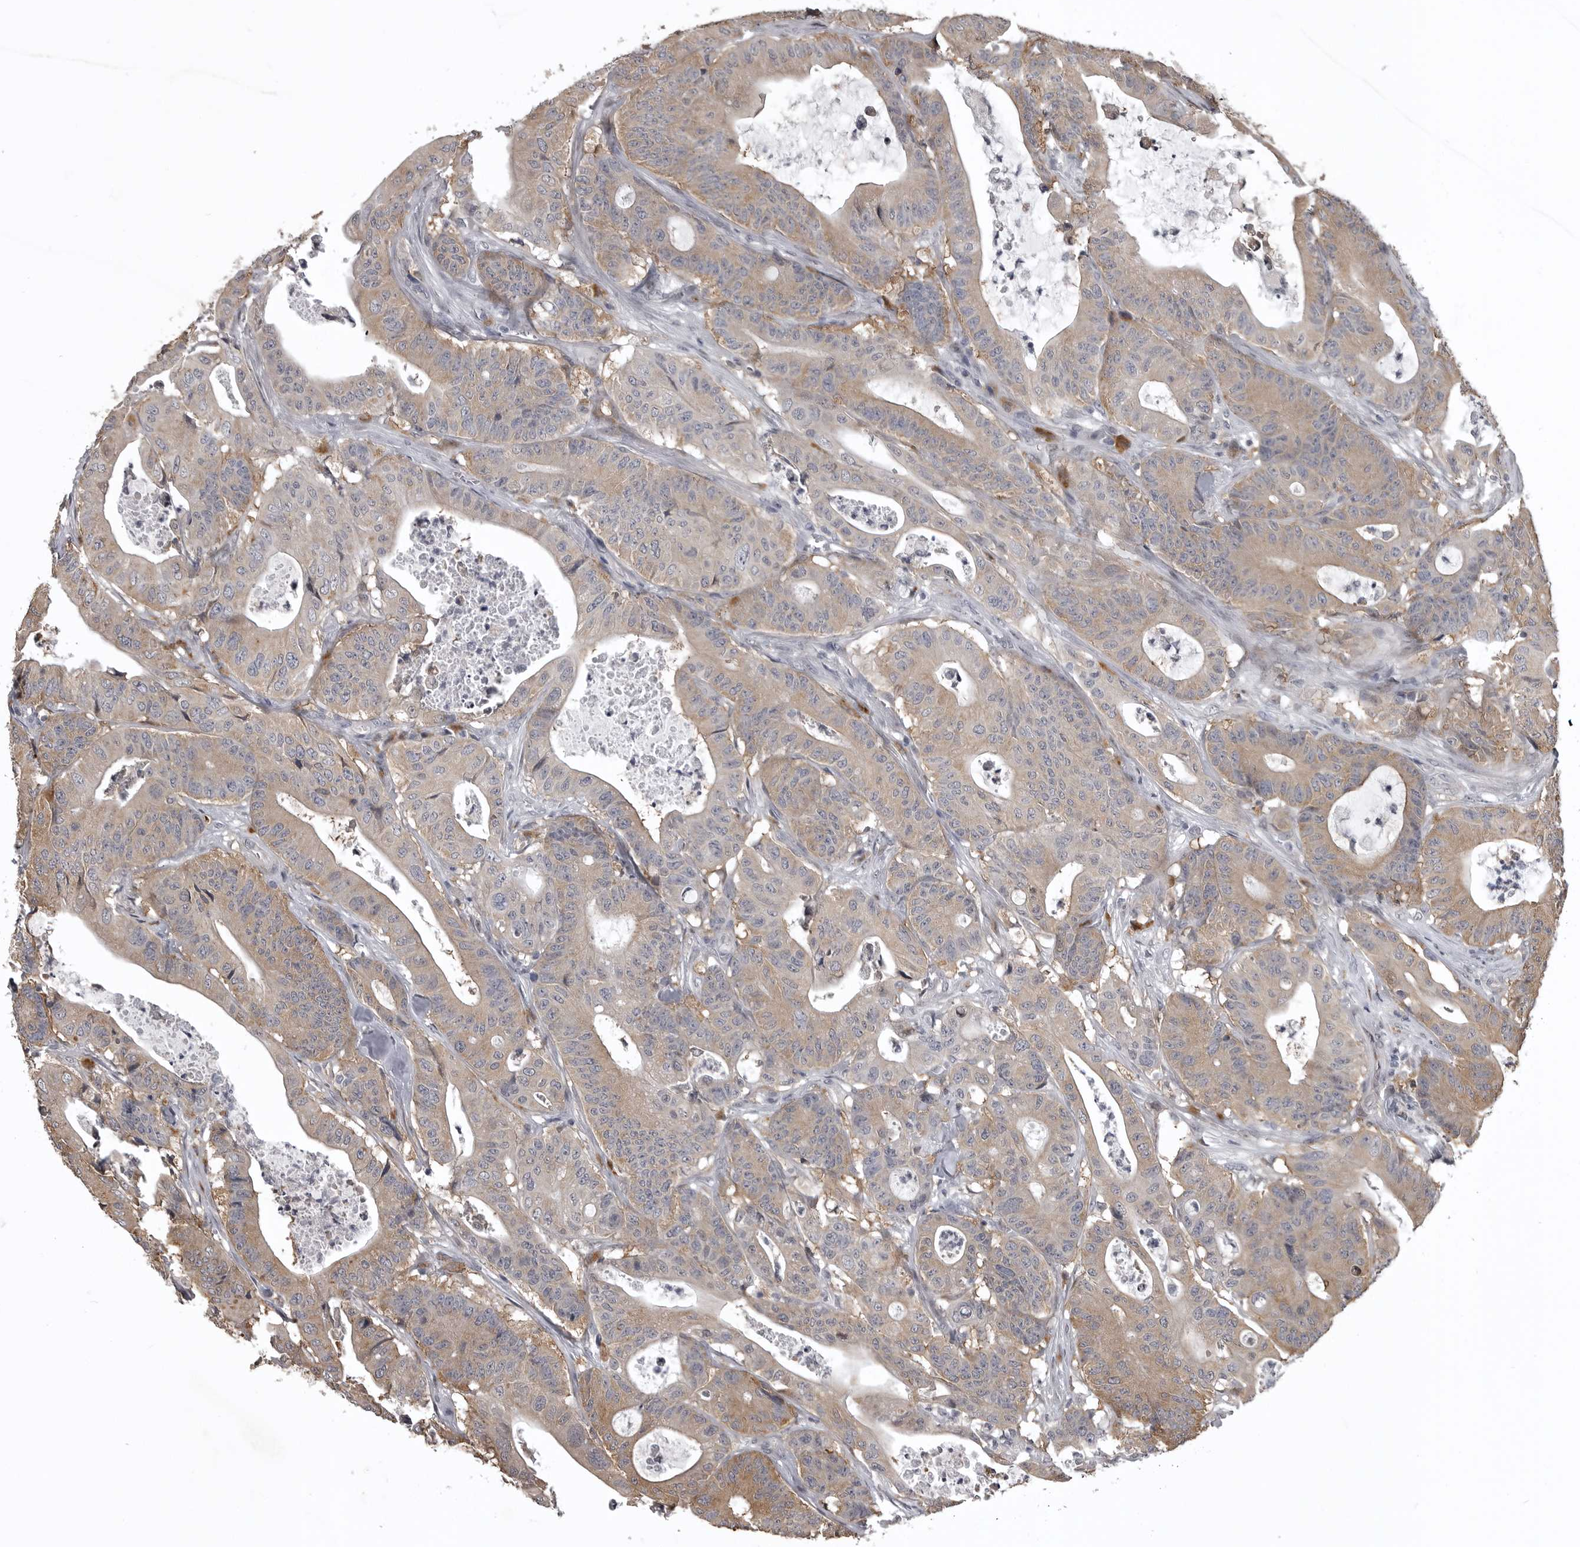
{"staining": {"intensity": "moderate", "quantity": "25%-75%", "location": "cytoplasmic/membranous"}, "tissue": "colorectal cancer", "cell_type": "Tumor cells", "image_type": "cancer", "snomed": [{"axis": "morphology", "description": "Adenocarcinoma, NOS"}, {"axis": "topography", "description": "Colon"}], "caption": "There is medium levels of moderate cytoplasmic/membranous expression in tumor cells of colorectal adenocarcinoma, as demonstrated by immunohistochemical staining (brown color).", "gene": "SNX16", "patient": {"sex": "female", "age": 84}}